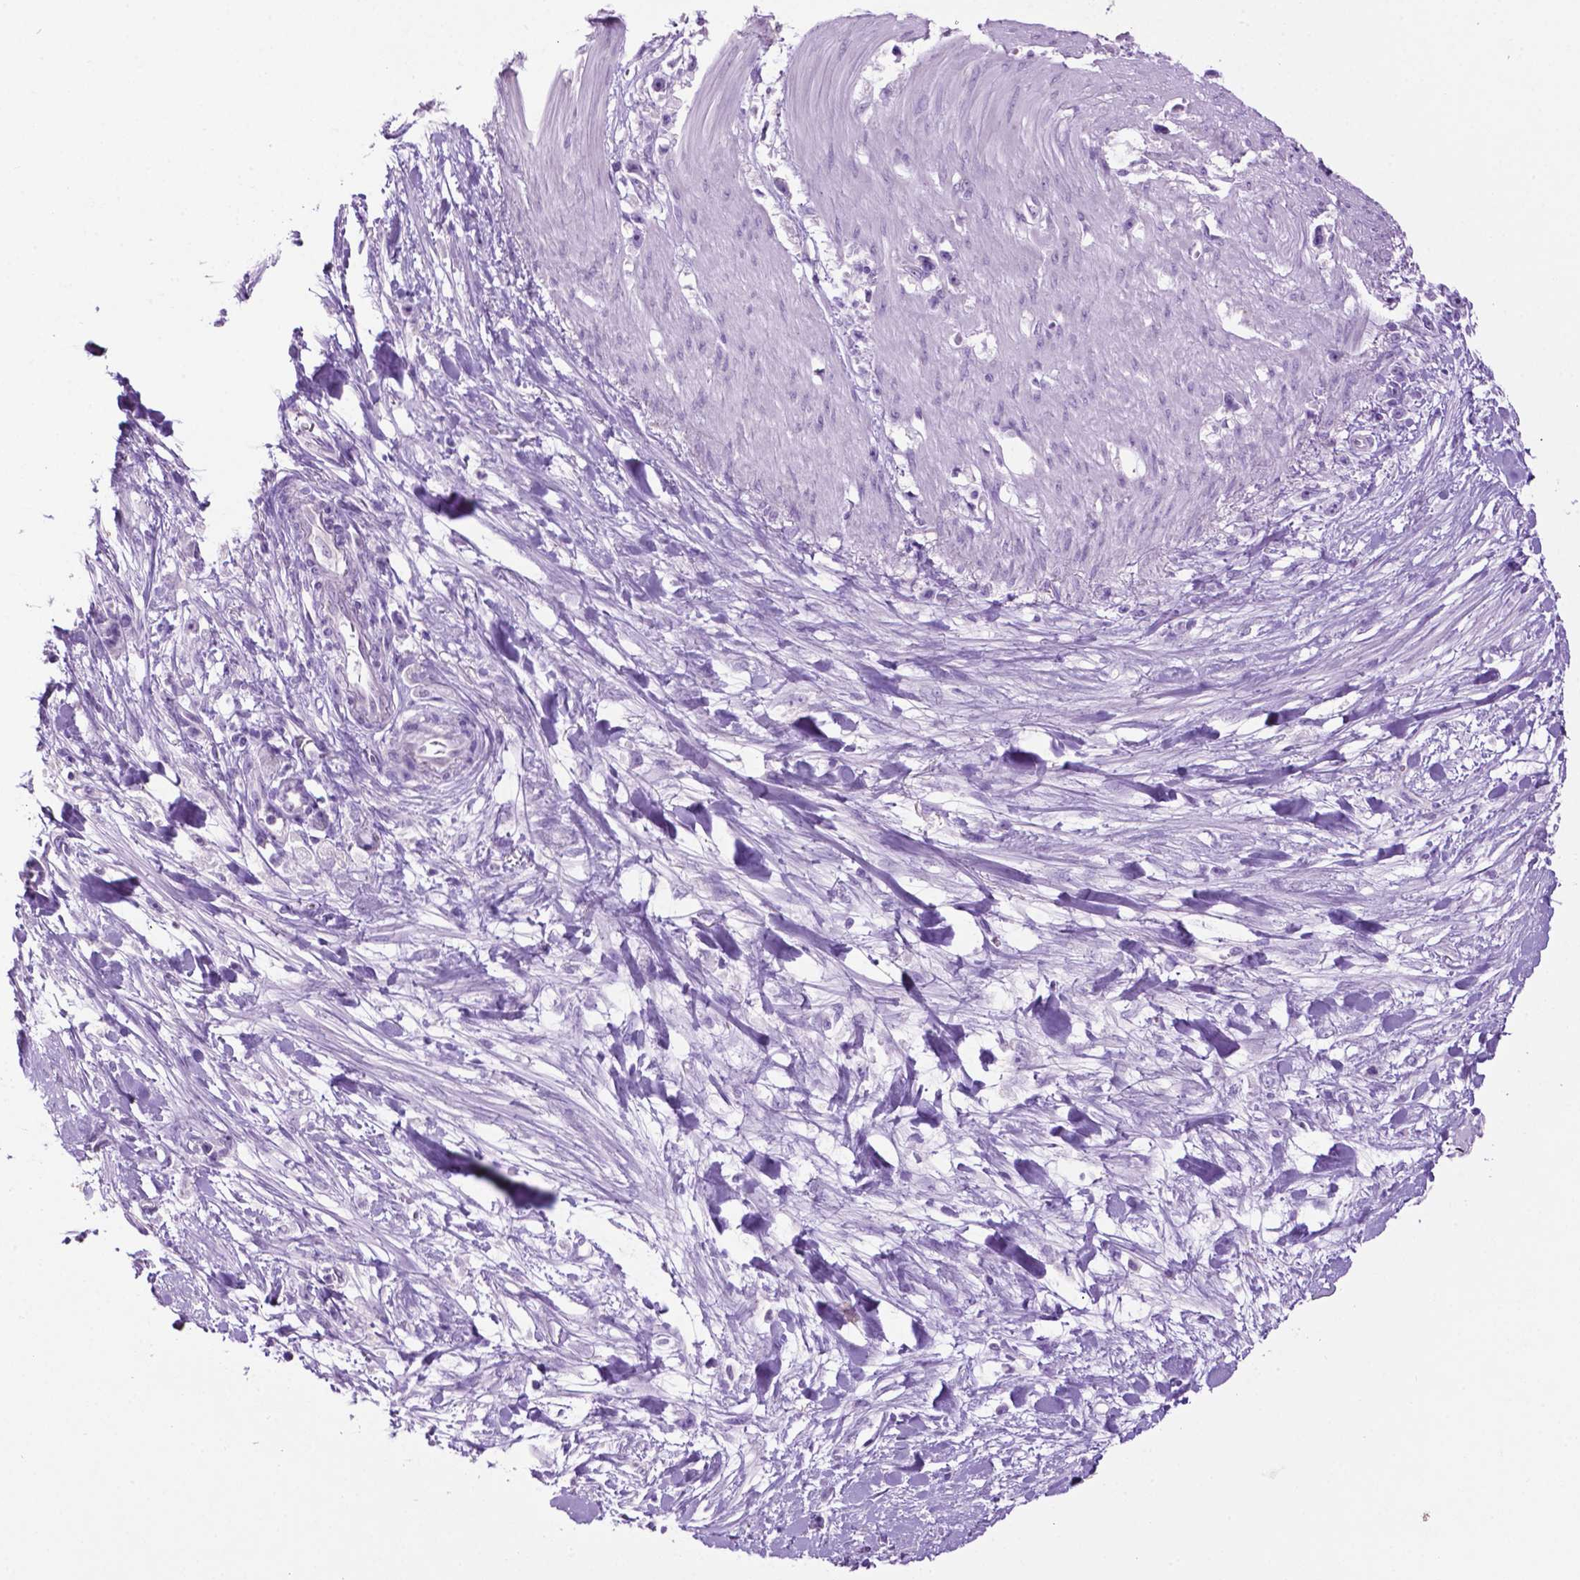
{"staining": {"intensity": "negative", "quantity": "none", "location": "none"}, "tissue": "stomach cancer", "cell_type": "Tumor cells", "image_type": "cancer", "snomed": [{"axis": "morphology", "description": "Adenocarcinoma, NOS"}, {"axis": "topography", "description": "Stomach"}], "caption": "There is no significant staining in tumor cells of adenocarcinoma (stomach).", "gene": "PHGR1", "patient": {"sex": "female", "age": 59}}